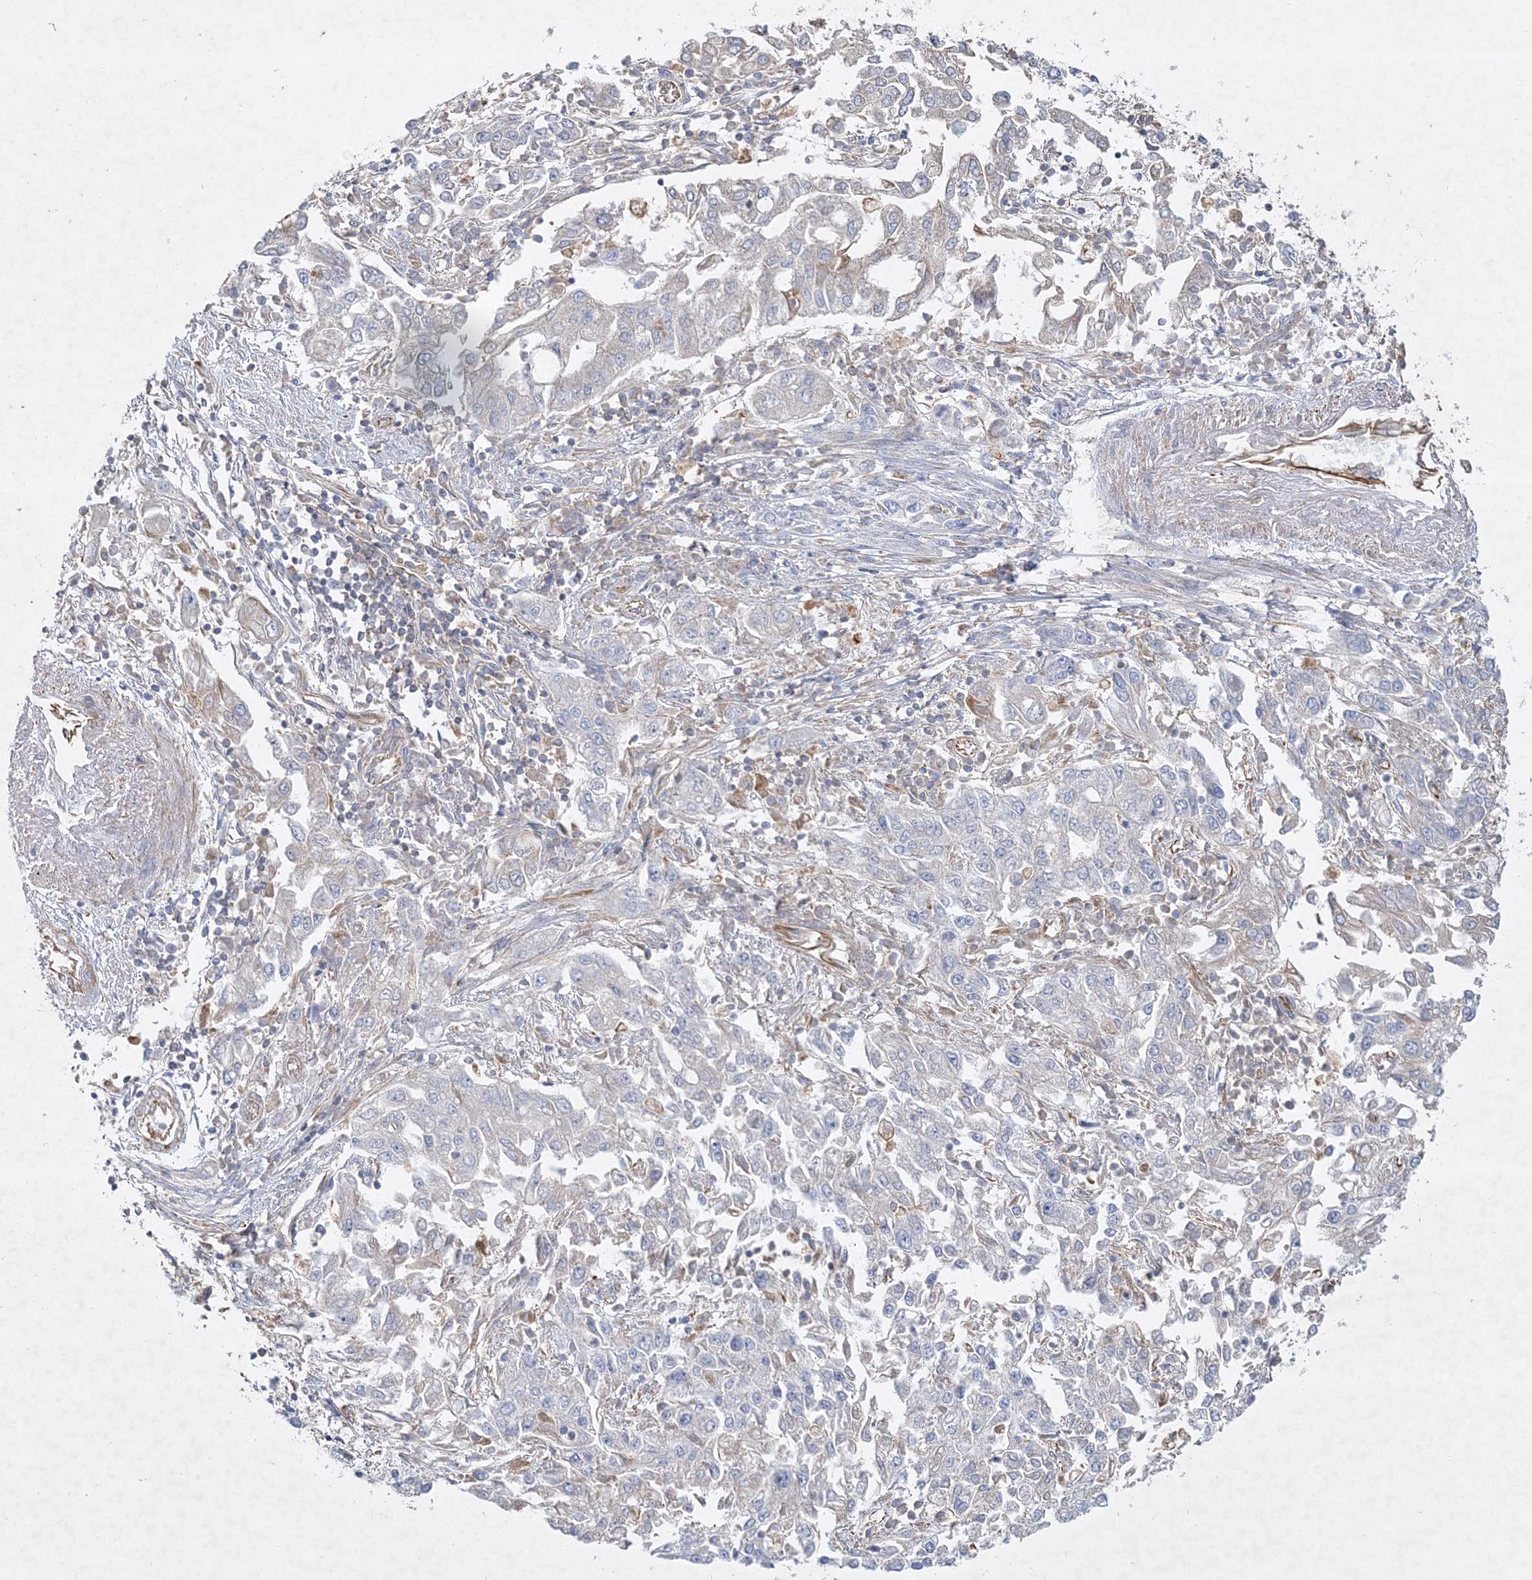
{"staining": {"intensity": "negative", "quantity": "none", "location": "none"}, "tissue": "endometrial cancer", "cell_type": "Tumor cells", "image_type": "cancer", "snomed": [{"axis": "morphology", "description": "Adenocarcinoma, NOS"}, {"axis": "topography", "description": "Endometrium"}], "caption": "An immunohistochemistry histopathology image of endometrial cancer (adenocarcinoma) is shown. There is no staining in tumor cells of endometrial cancer (adenocarcinoma).", "gene": "WDR37", "patient": {"sex": "female", "age": 49}}